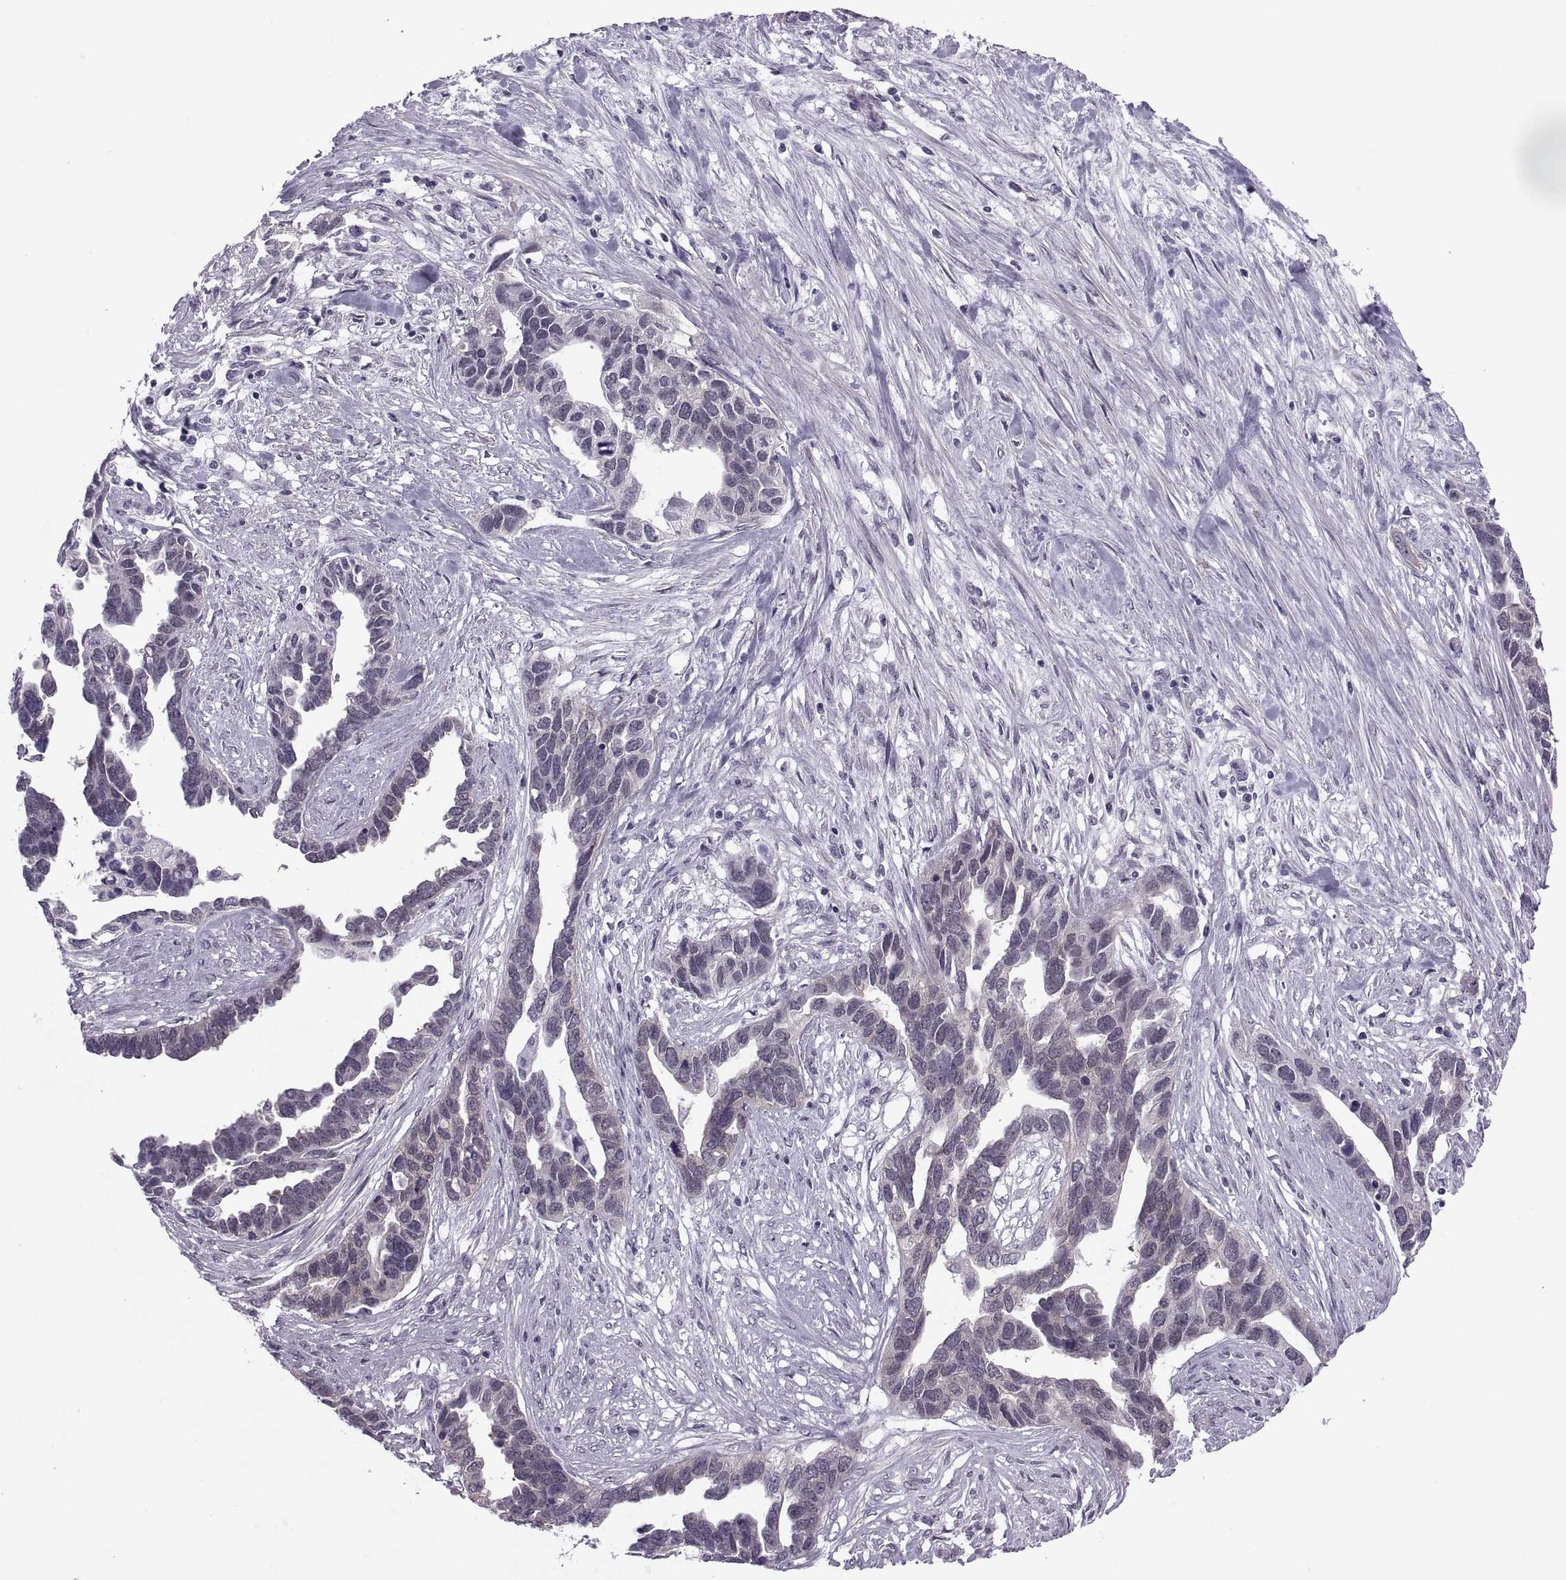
{"staining": {"intensity": "negative", "quantity": "none", "location": "none"}, "tissue": "ovarian cancer", "cell_type": "Tumor cells", "image_type": "cancer", "snomed": [{"axis": "morphology", "description": "Cystadenocarcinoma, serous, NOS"}, {"axis": "topography", "description": "Ovary"}], "caption": "Protein analysis of ovarian serous cystadenocarcinoma exhibits no significant expression in tumor cells.", "gene": "ODF3", "patient": {"sex": "female", "age": 54}}